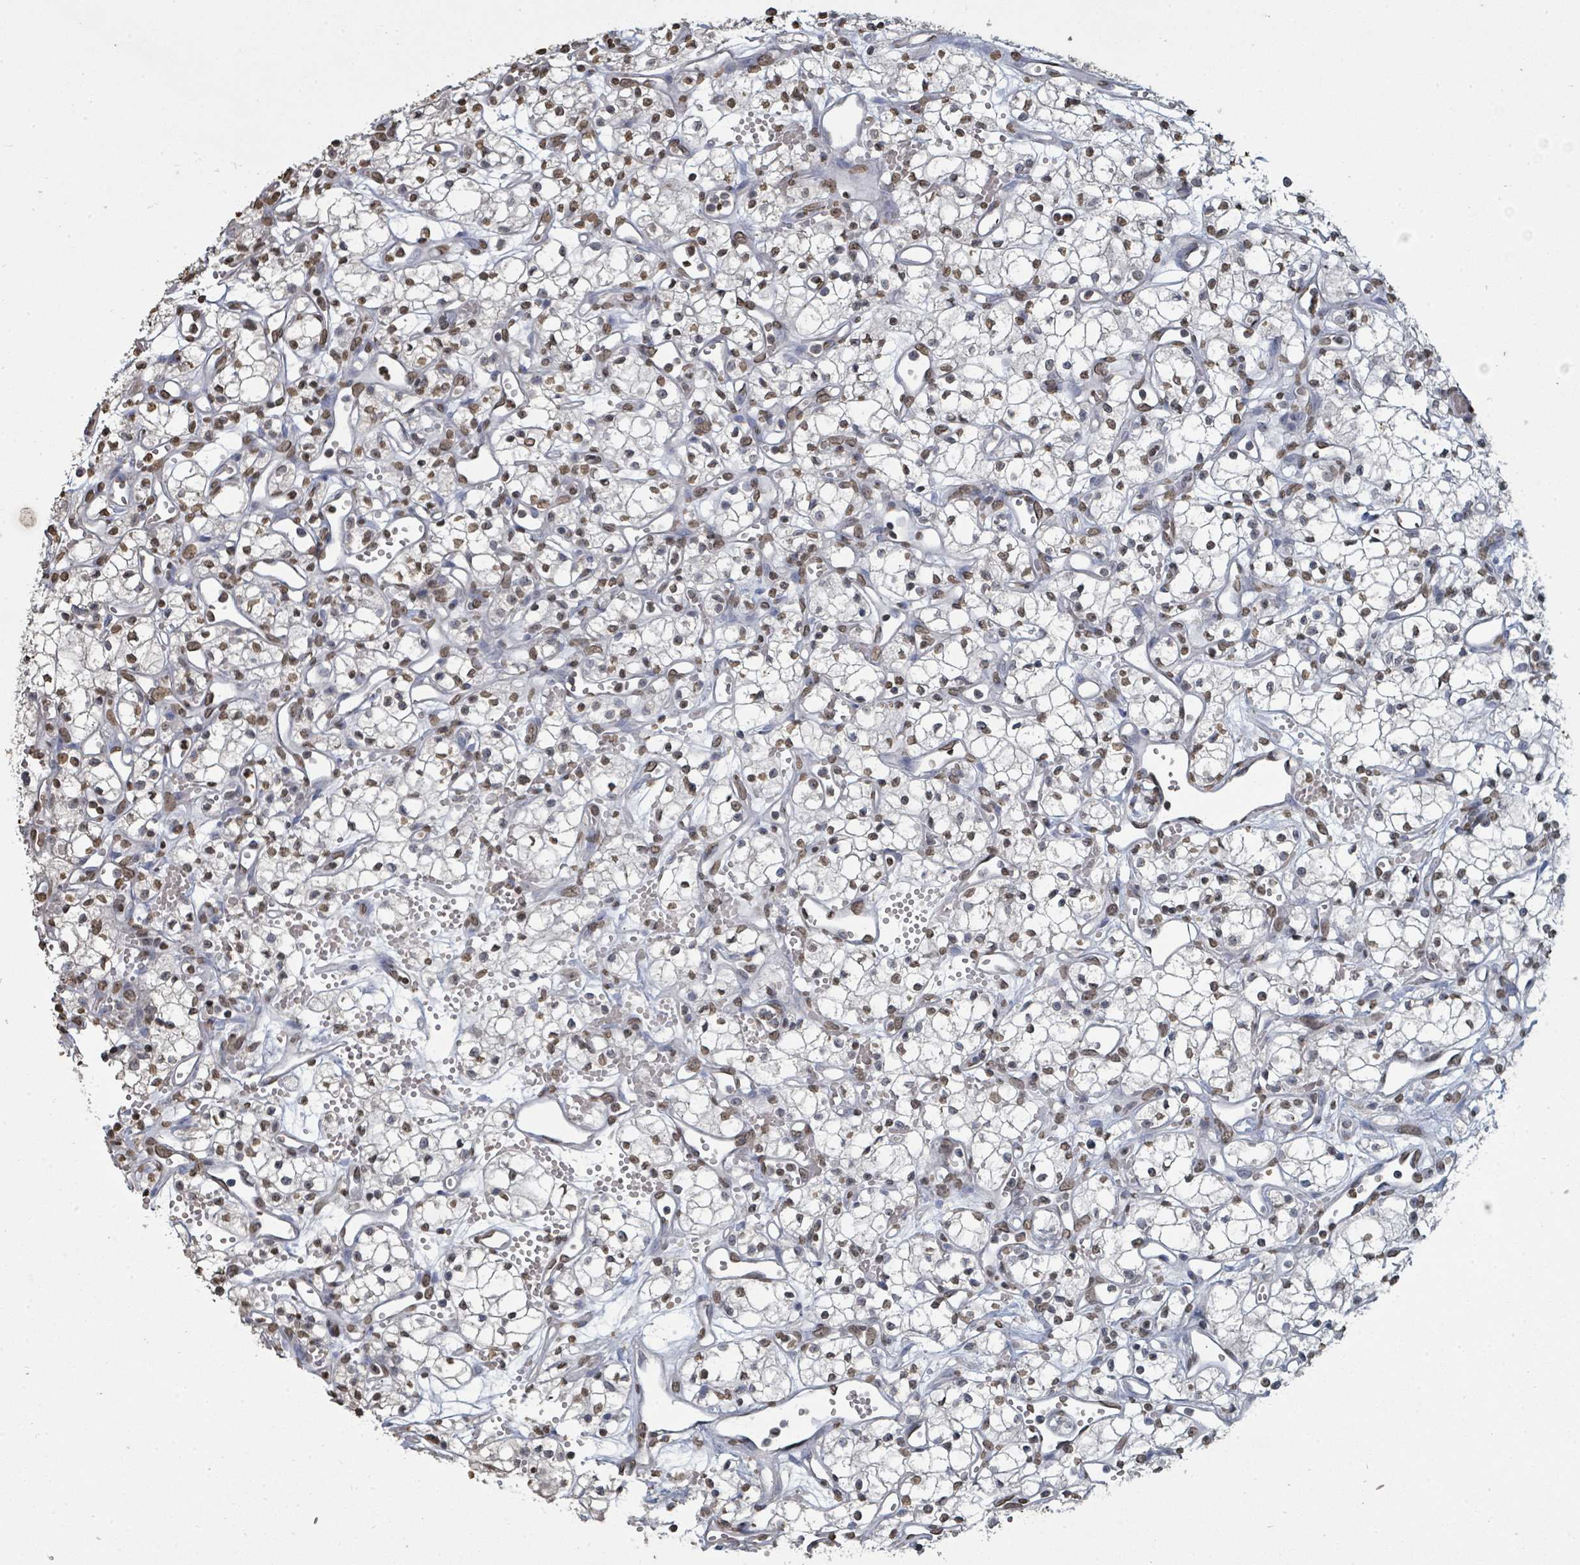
{"staining": {"intensity": "weak", "quantity": ">75%", "location": "nuclear"}, "tissue": "renal cancer", "cell_type": "Tumor cells", "image_type": "cancer", "snomed": [{"axis": "morphology", "description": "Adenocarcinoma, NOS"}, {"axis": "topography", "description": "Kidney"}], "caption": "Renal adenocarcinoma tissue shows weak nuclear expression in about >75% of tumor cells, visualized by immunohistochemistry.", "gene": "MRPS12", "patient": {"sex": "male", "age": 59}}